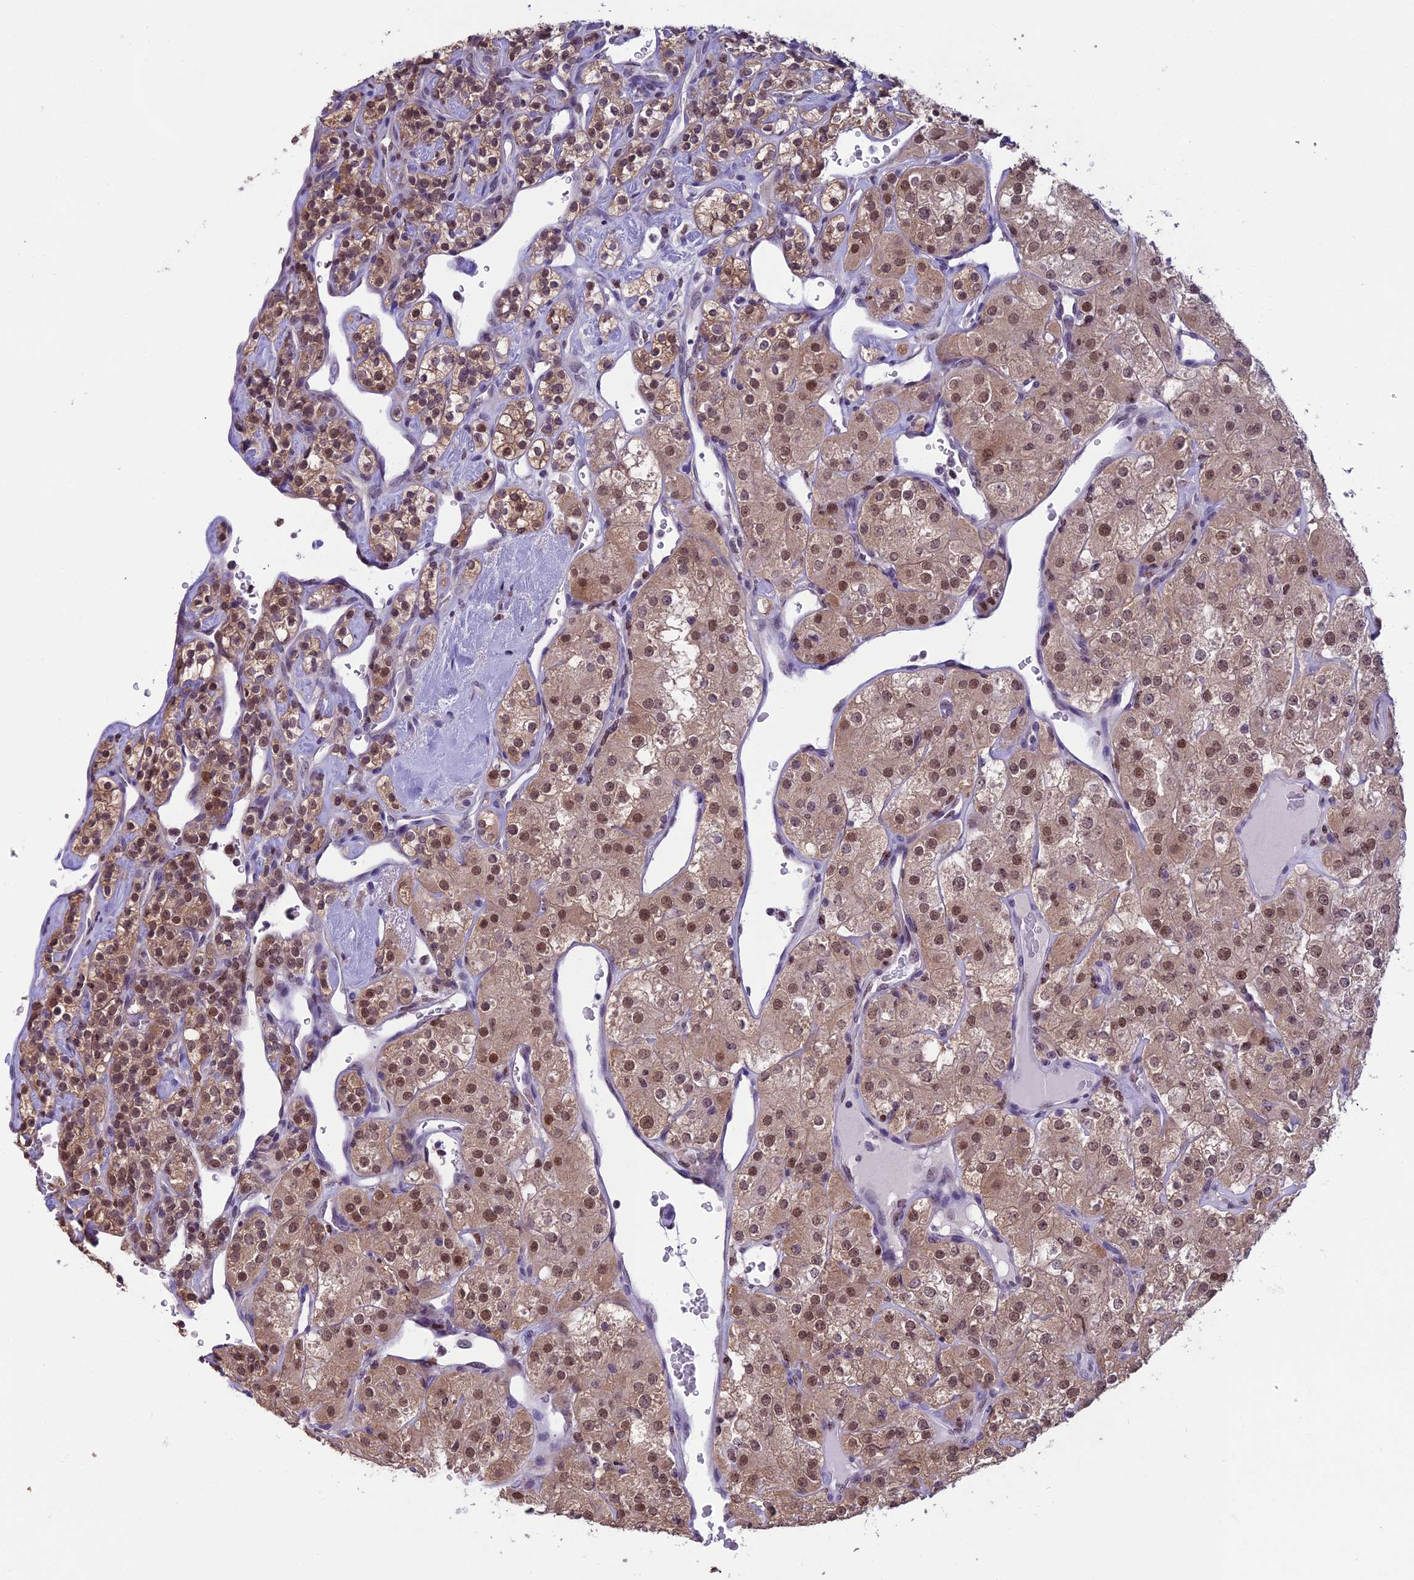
{"staining": {"intensity": "moderate", "quantity": ">75%", "location": "cytoplasmic/membranous,nuclear"}, "tissue": "renal cancer", "cell_type": "Tumor cells", "image_type": "cancer", "snomed": [{"axis": "morphology", "description": "Adenocarcinoma, NOS"}, {"axis": "topography", "description": "Kidney"}], "caption": "Human adenocarcinoma (renal) stained for a protein (brown) exhibits moderate cytoplasmic/membranous and nuclear positive expression in approximately >75% of tumor cells.", "gene": "MIS12", "patient": {"sex": "male", "age": 77}}